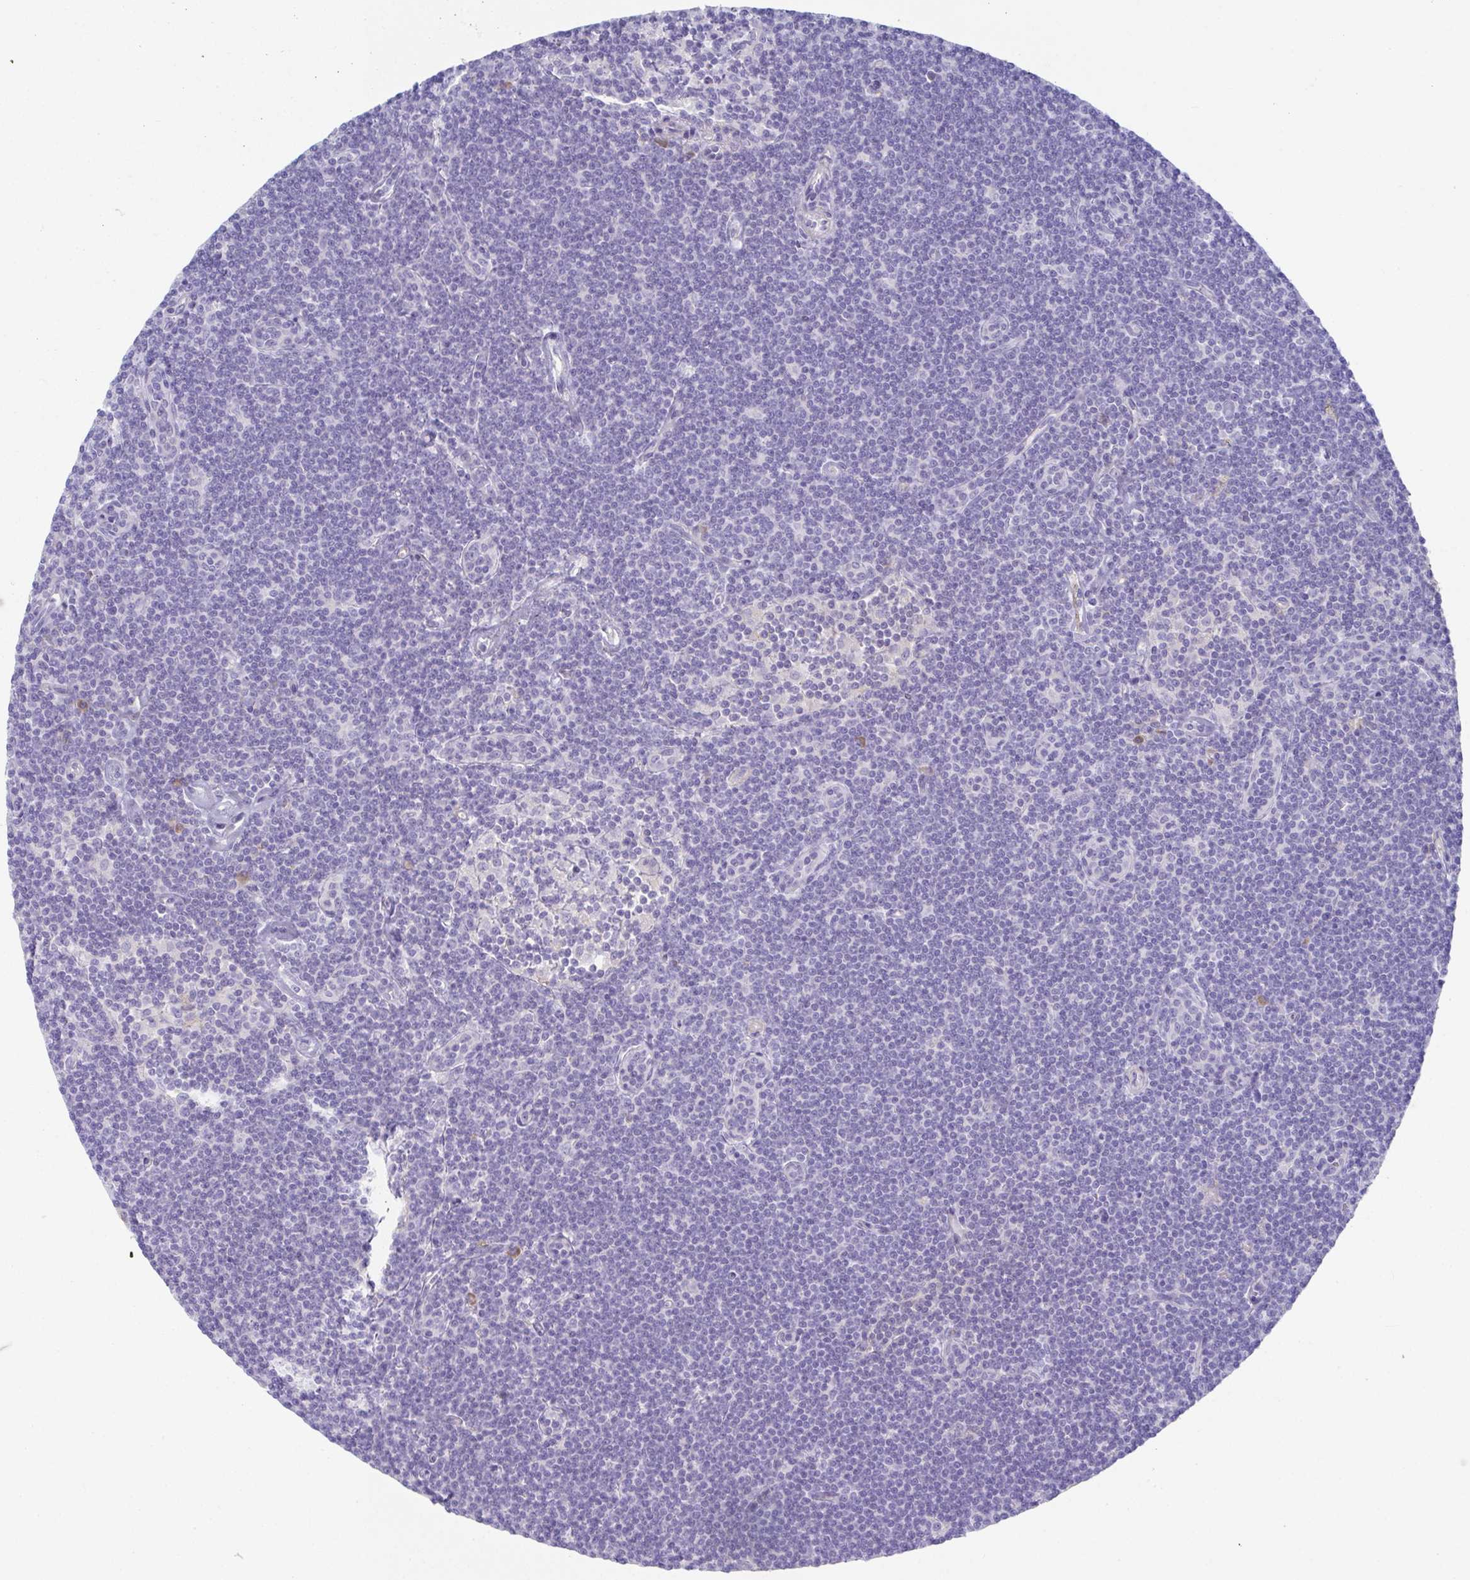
{"staining": {"intensity": "negative", "quantity": "none", "location": "none"}, "tissue": "lymphoma", "cell_type": "Tumor cells", "image_type": "cancer", "snomed": [{"axis": "morphology", "description": "Malignant lymphoma, non-Hodgkin's type, Low grade"}, {"axis": "topography", "description": "Lymph node"}], "caption": "Immunohistochemistry (IHC) of lymphoma reveals no staining in tumor cells. The staining was performed using DAB to visualize the protein expression in brown, while the nuclei were stained in blue with hematoxylin (Magnification: 20x).", "gene": "ANO5", "patient": {"sex": "female", "age": 73}}